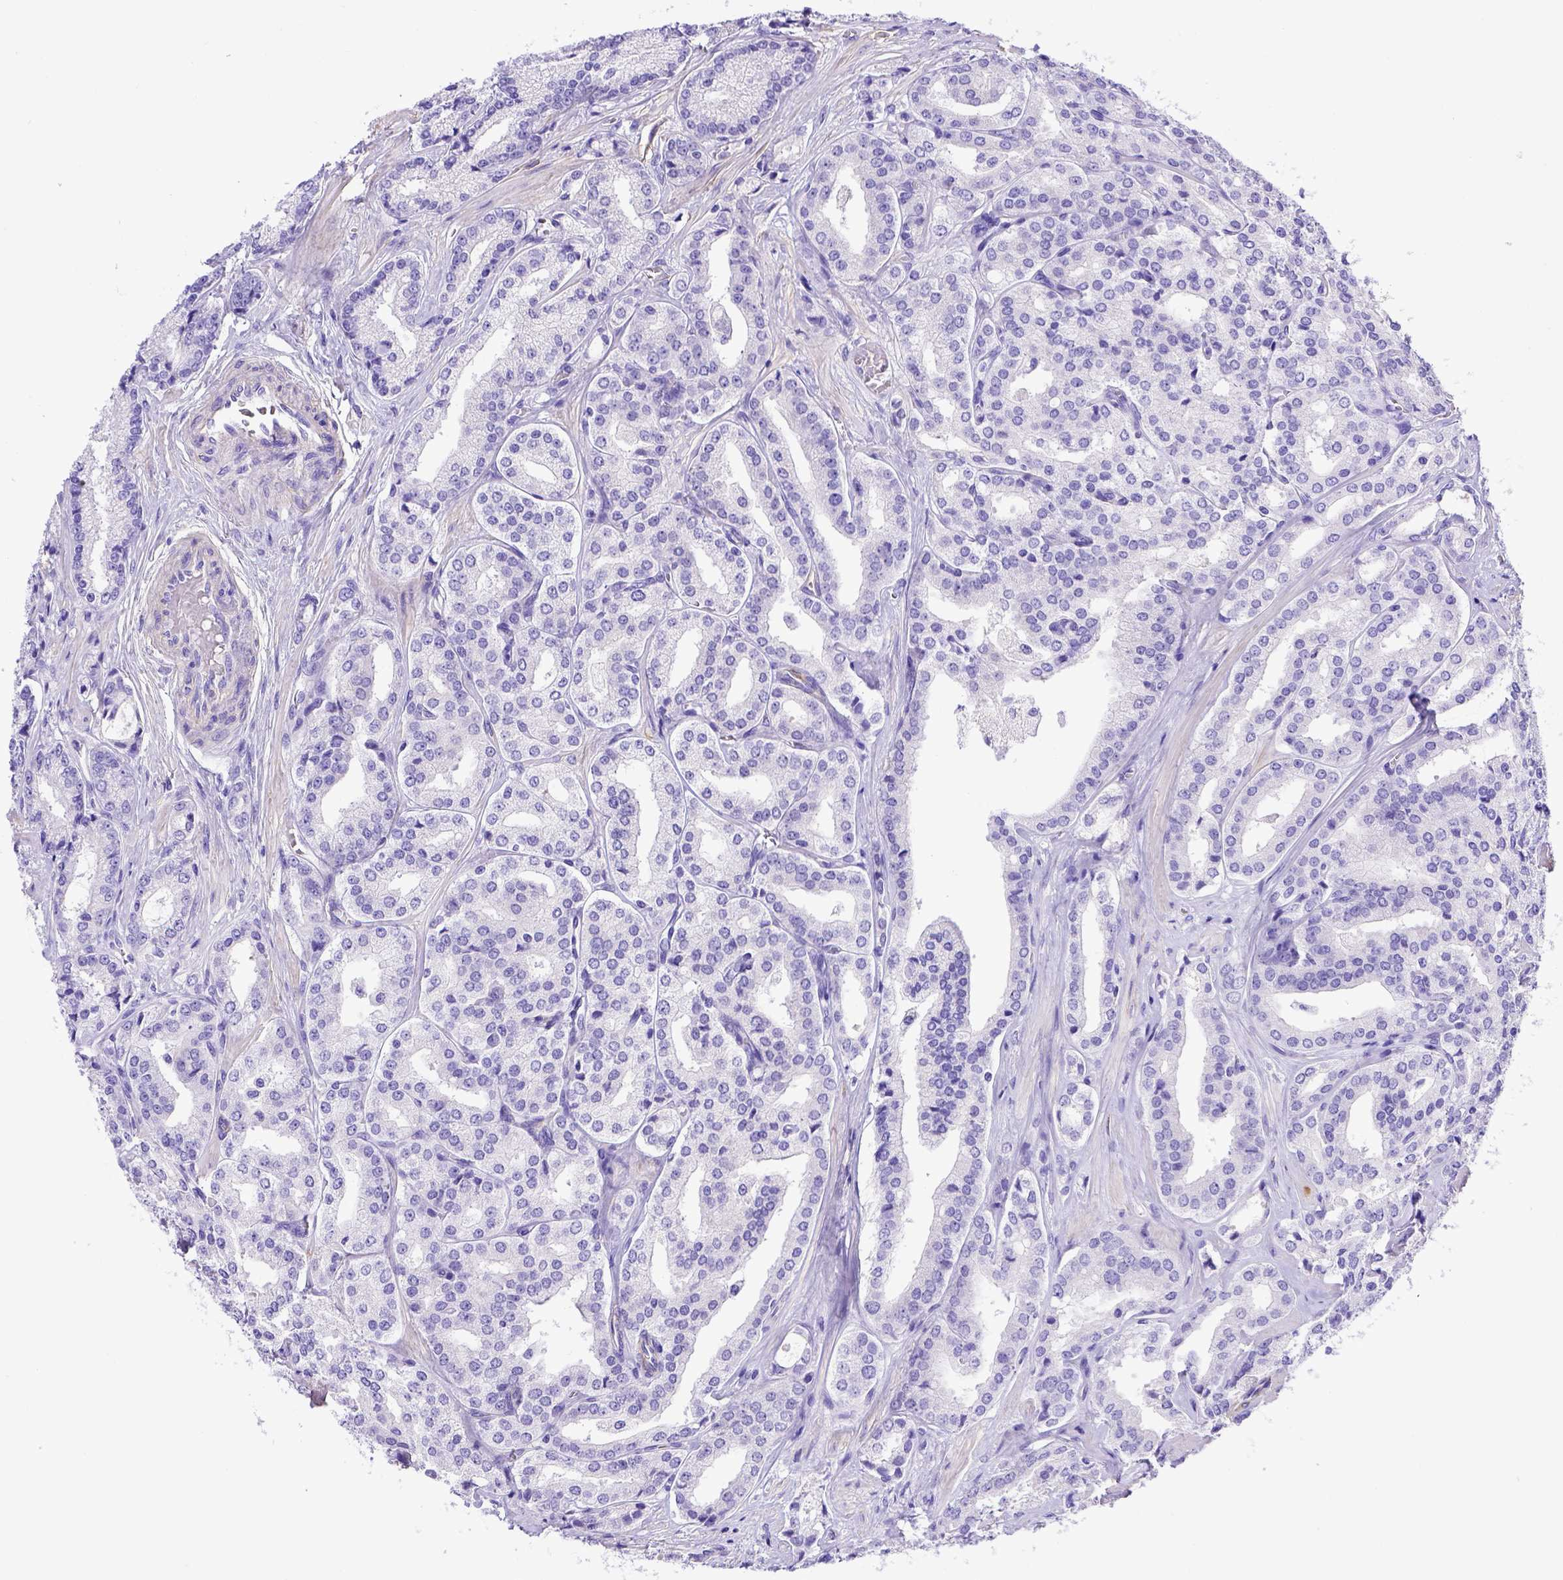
{"staining": {"intensity": "negative", "quantity": "none", "location": "none"}, "tissue": "prostate cancer", "cell_type": "Tumor cells", "image_type": "cancer", "snomed": [{"axis": "morphology", "description": "Adenocarcinoma, Low grade"}, {"axis": "topography", "description": "Prostate"}], "caption": "Immunohistochemistry (IHC) image of human prostate cancer (low-grade adenocarcinoma) stained for a protein (brown), which displays no staining in tumor cells.", "gene": "LRRC18", "patient": {"sex": "male", "age": 56}}